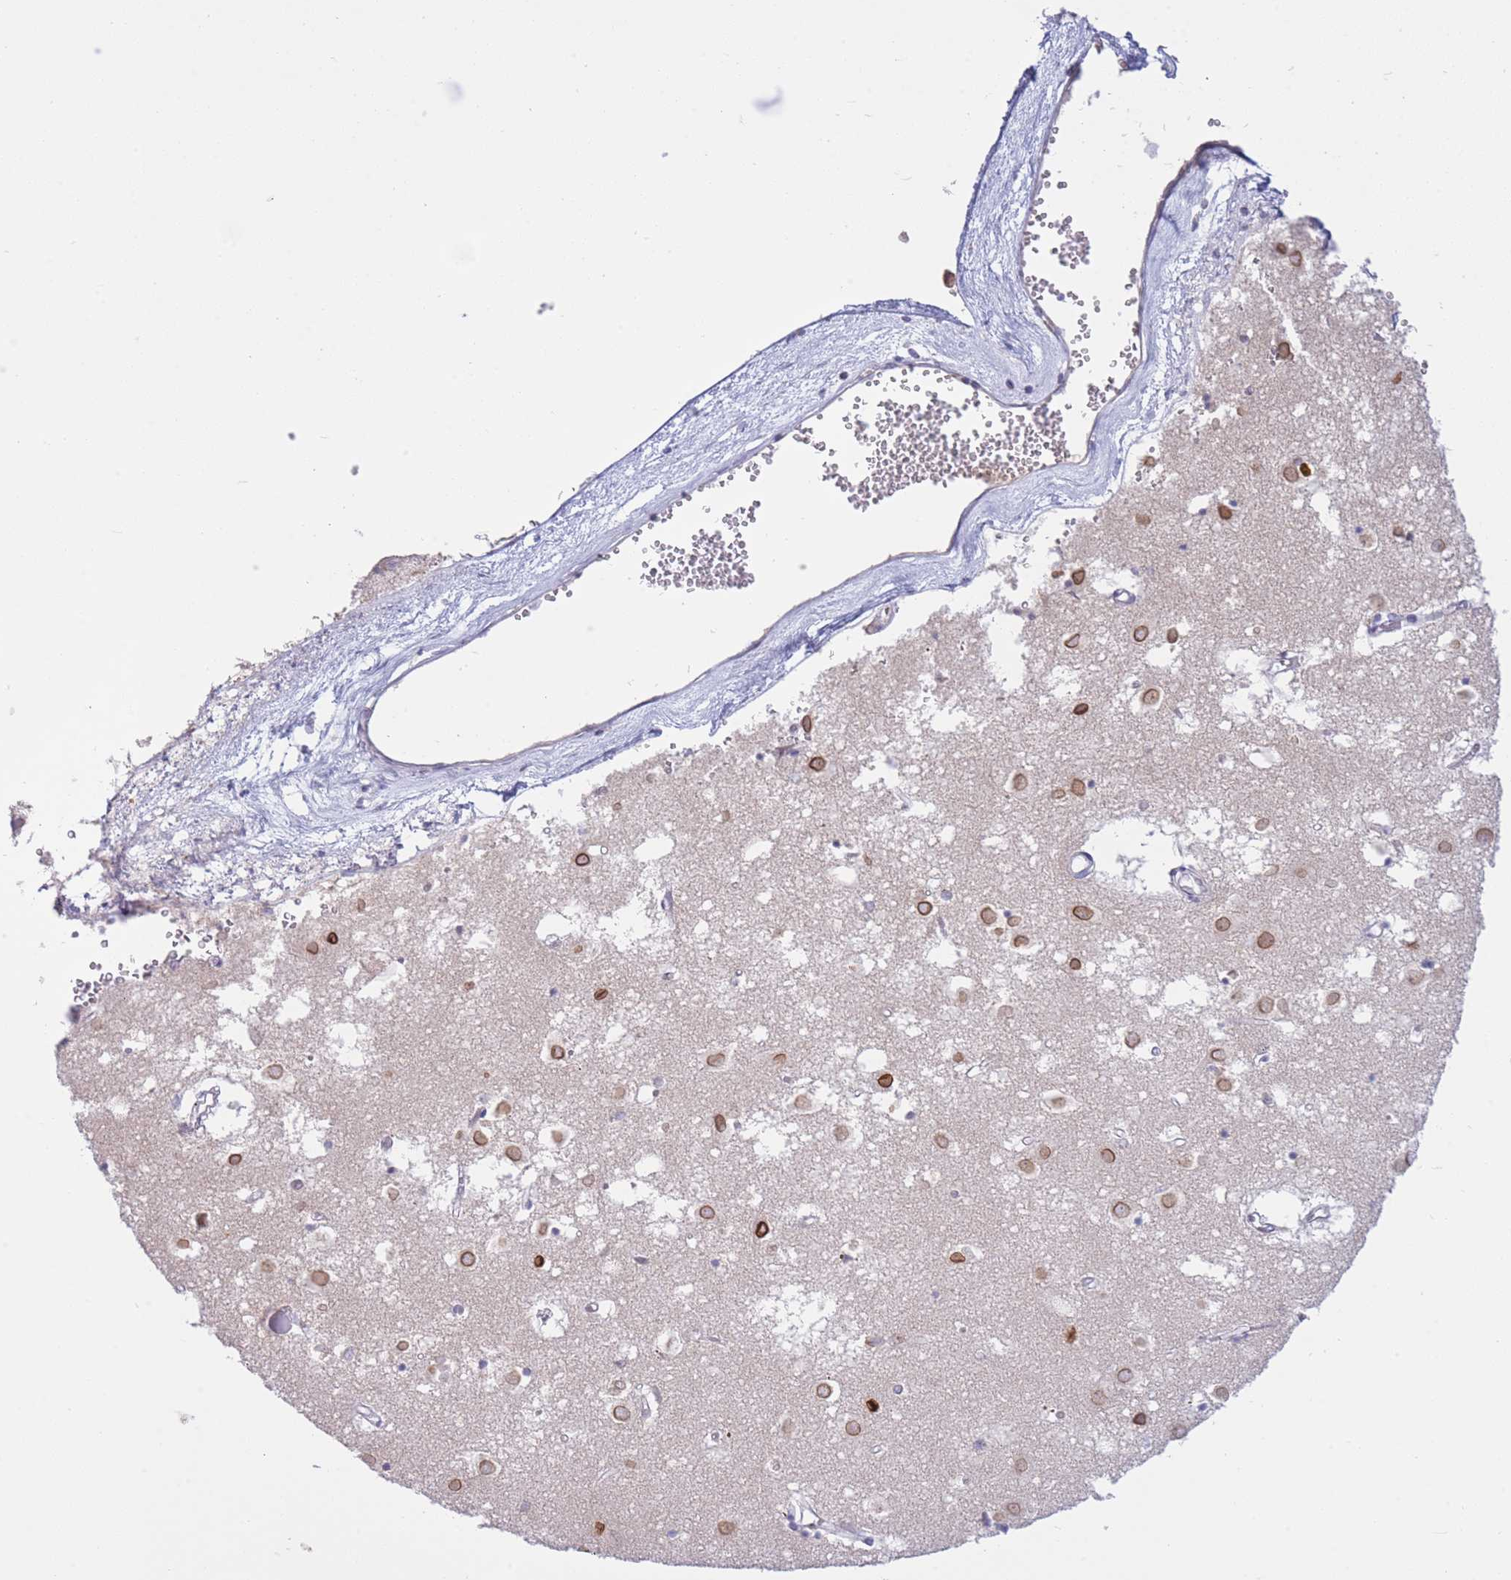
{"staining": {"intensity": "negative", "quantity": "none", "location": "none"}, "tissue": "caudate", "cell_type": "Glial cells", "image_type": "normal", "snomed": [{"axis": "morphology", "description": "Normal tissue, NOS"}, {"axis": "topography", "description": "Lateral ventricle wall"}], "caption": "Glial cells are negative for protein expression in normal human caudate. (IHC, brightfield microscopy, high magnification).", "gene": "NANP", "patient": {"sex": "male", "age": 70}}